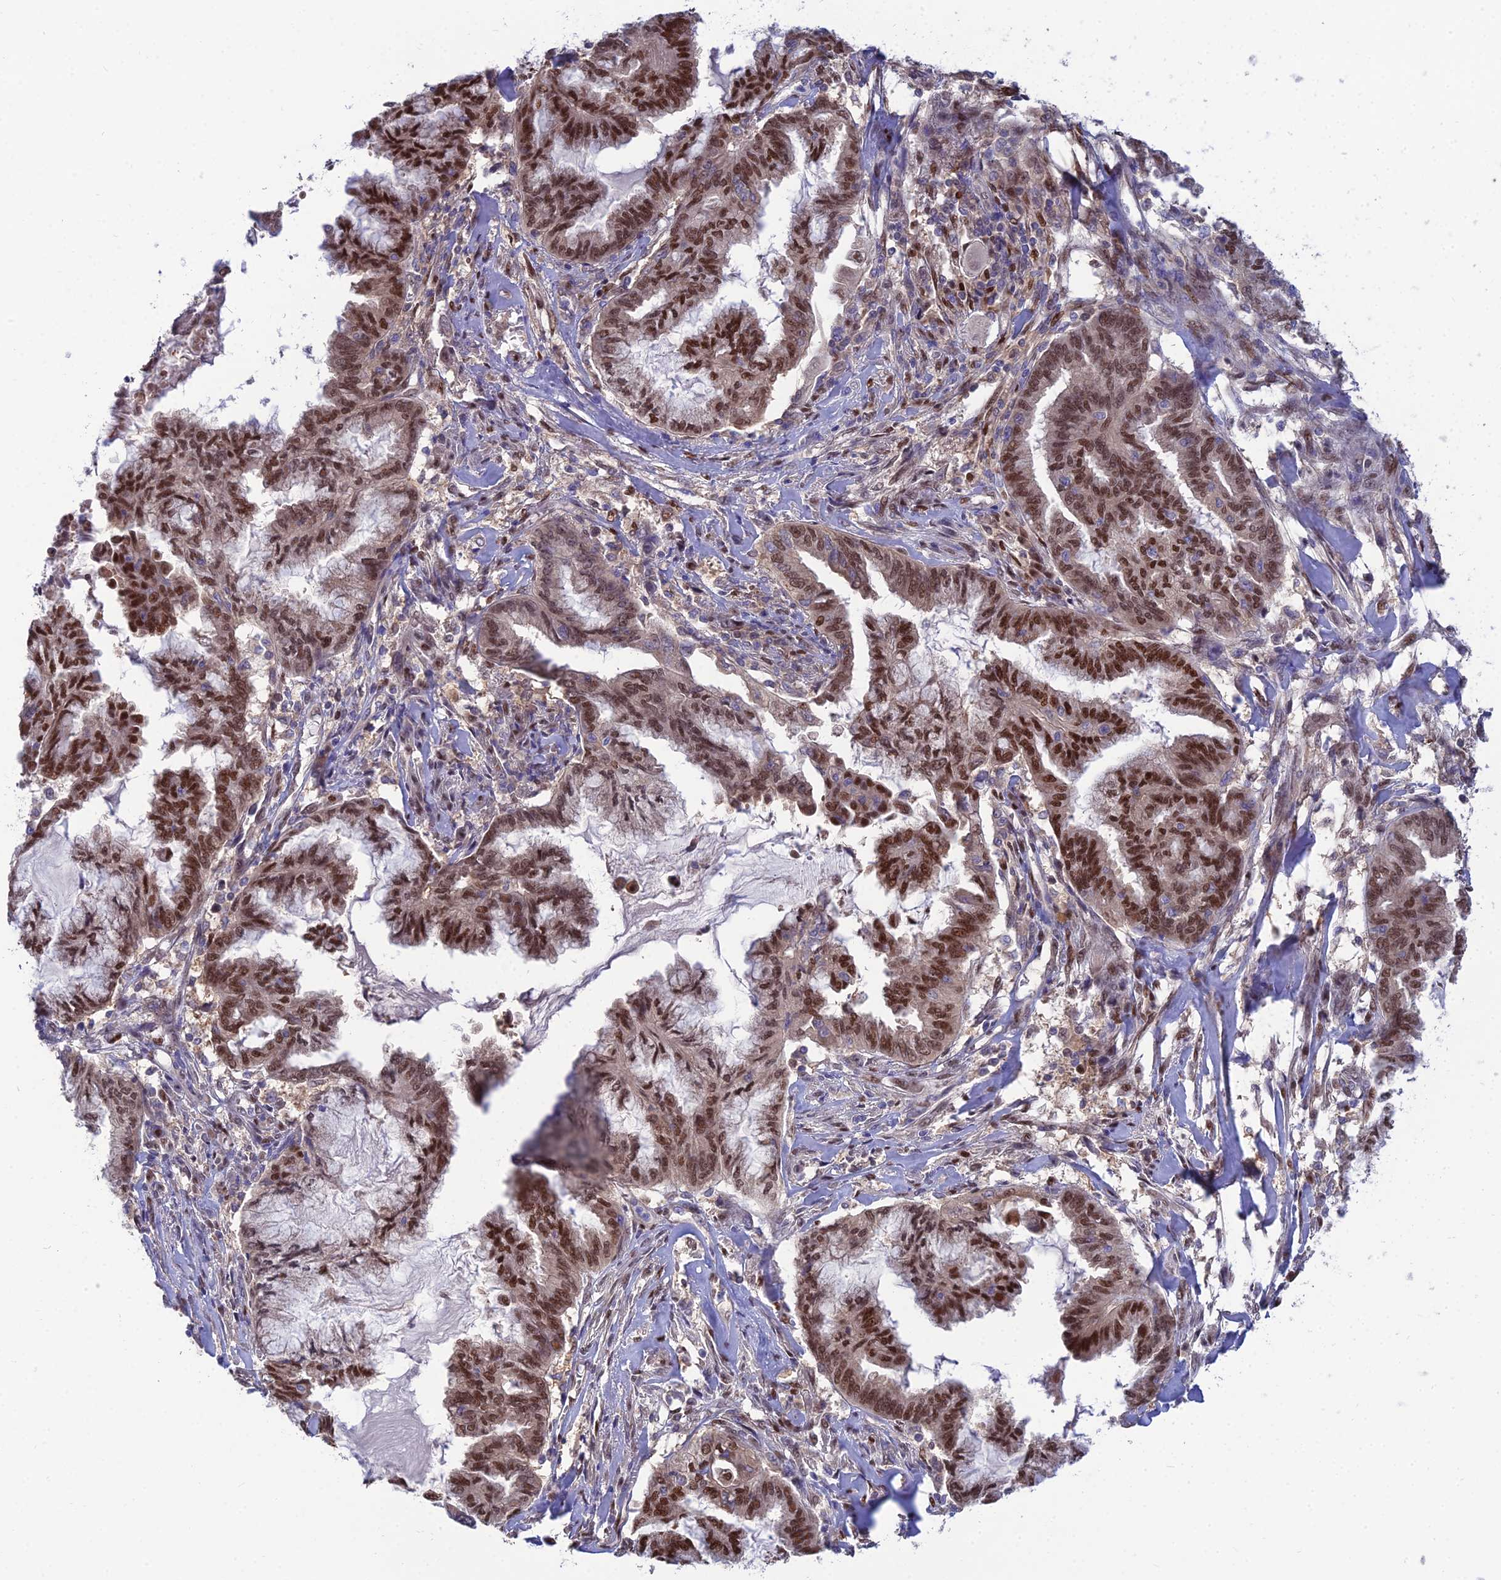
{"staining": {"intensity": "strong", "quantity": ">75%", "location": "nuclear"}, "tissue": "endometrial cancer", "cell_type": "Tumor cells", "image_type": "cancer", "snomed": [{"axis": "morphology", "description": "Adenocarcinoma, NOS"}, {"axis": "topography", "description": "Endometrium"}], "caption": "Immunohistochemical staining of human endometrial adenocarcinoma reveals strong nuclear protein staining in approximately >75% of tumor cells. (DAB = brown stain, brightfield microscopy at high magnification).", "gene": "DNPEP", "patient": {"sex": "female", "age": 86}}